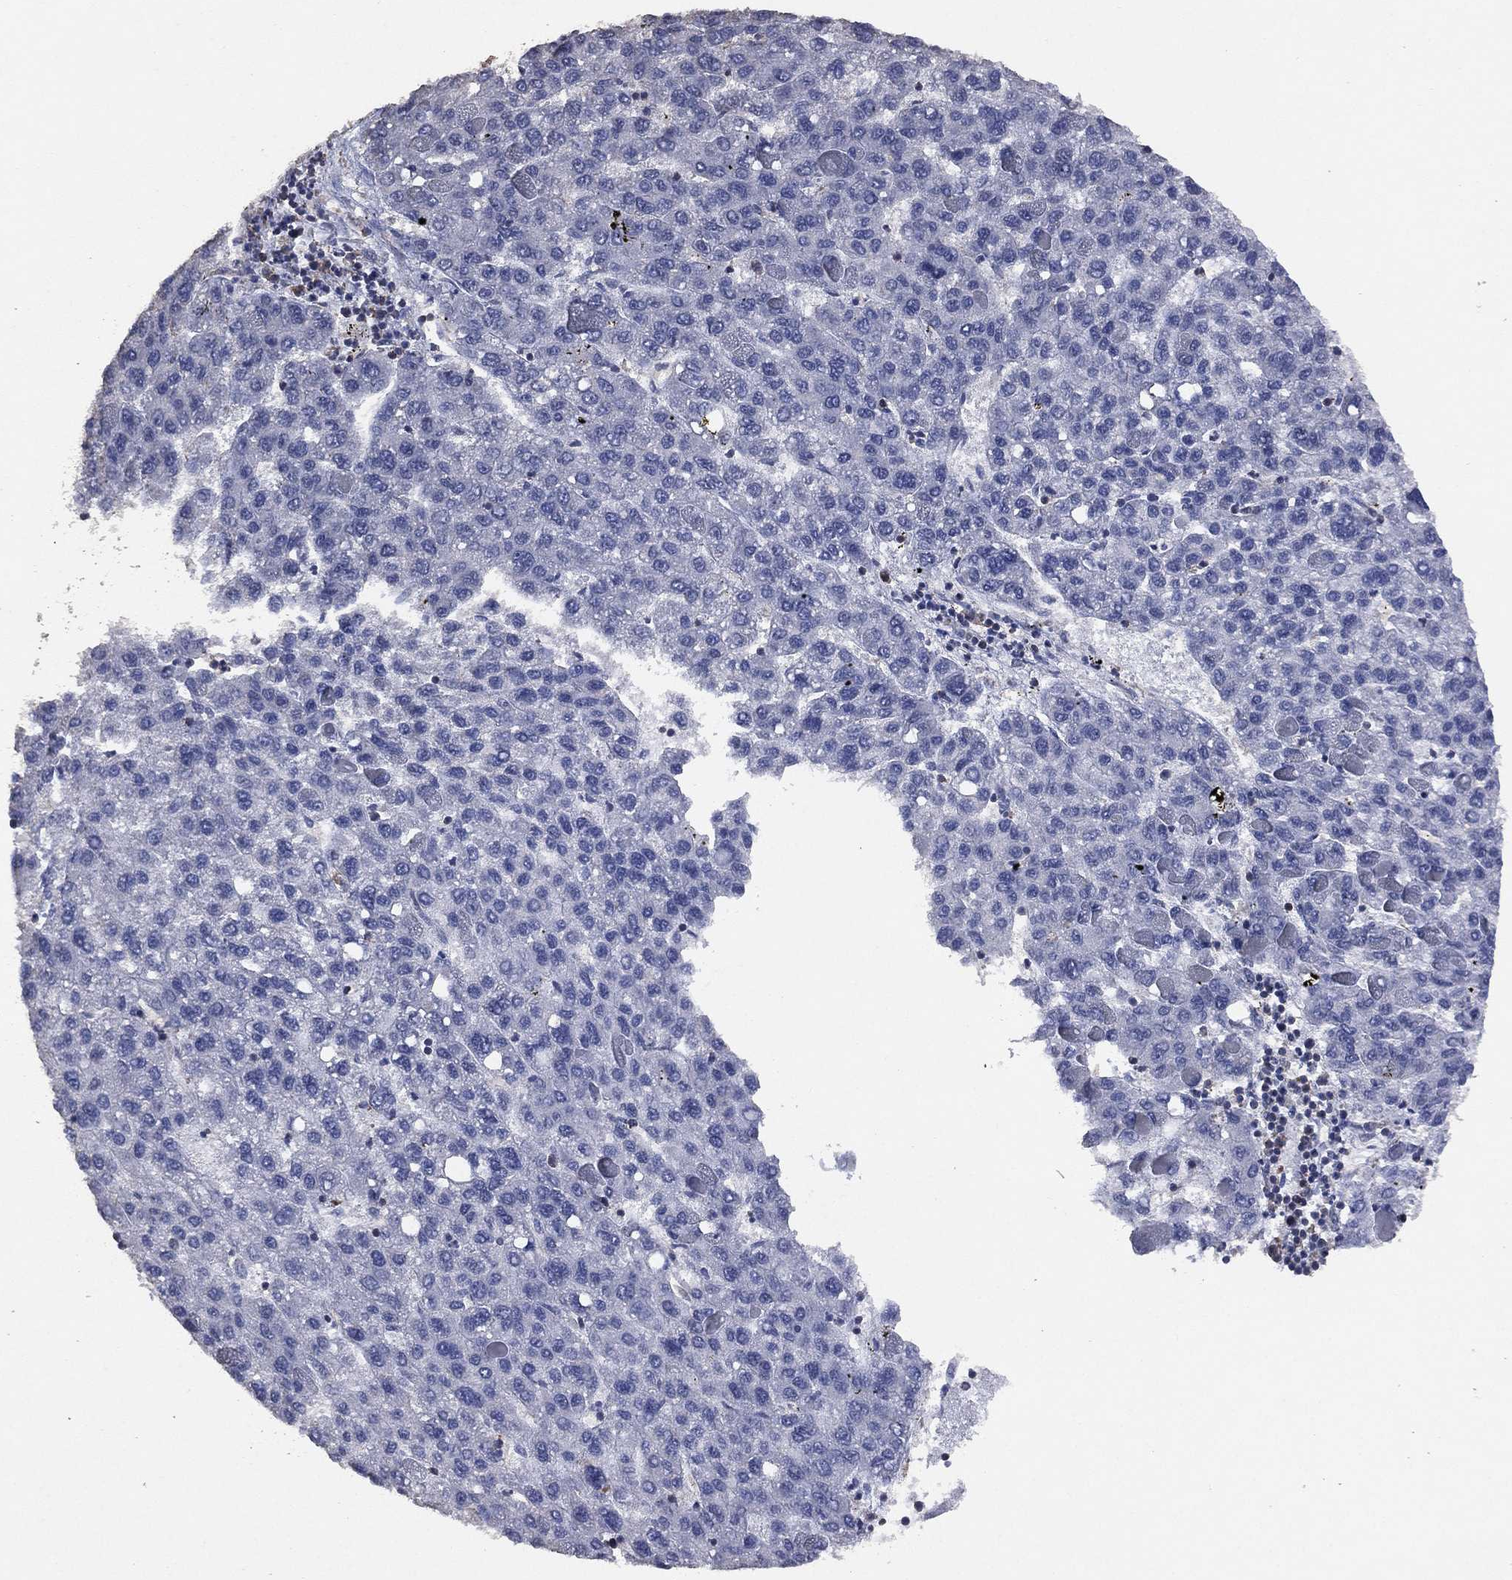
{"staining": {"intensity": "negative", "quantity": "none", "location": "none"}, "tissue": "liver cancer", "cell_type": "Tumor cells", "image_type": "cancer", "snomed": [{"axis": "morphology", "description": "Carcinoma, Hepatocellular, NOS"}, {"axis": "topography", "description": "Liver"}], "caption": "Immunohistochemical staining of liver cancer (hepatocellular carcinoma) shows no significant positivity in tumor cells.", "gene": "ADPRHL1", "patient": {"sex": "female", "age": 82}}